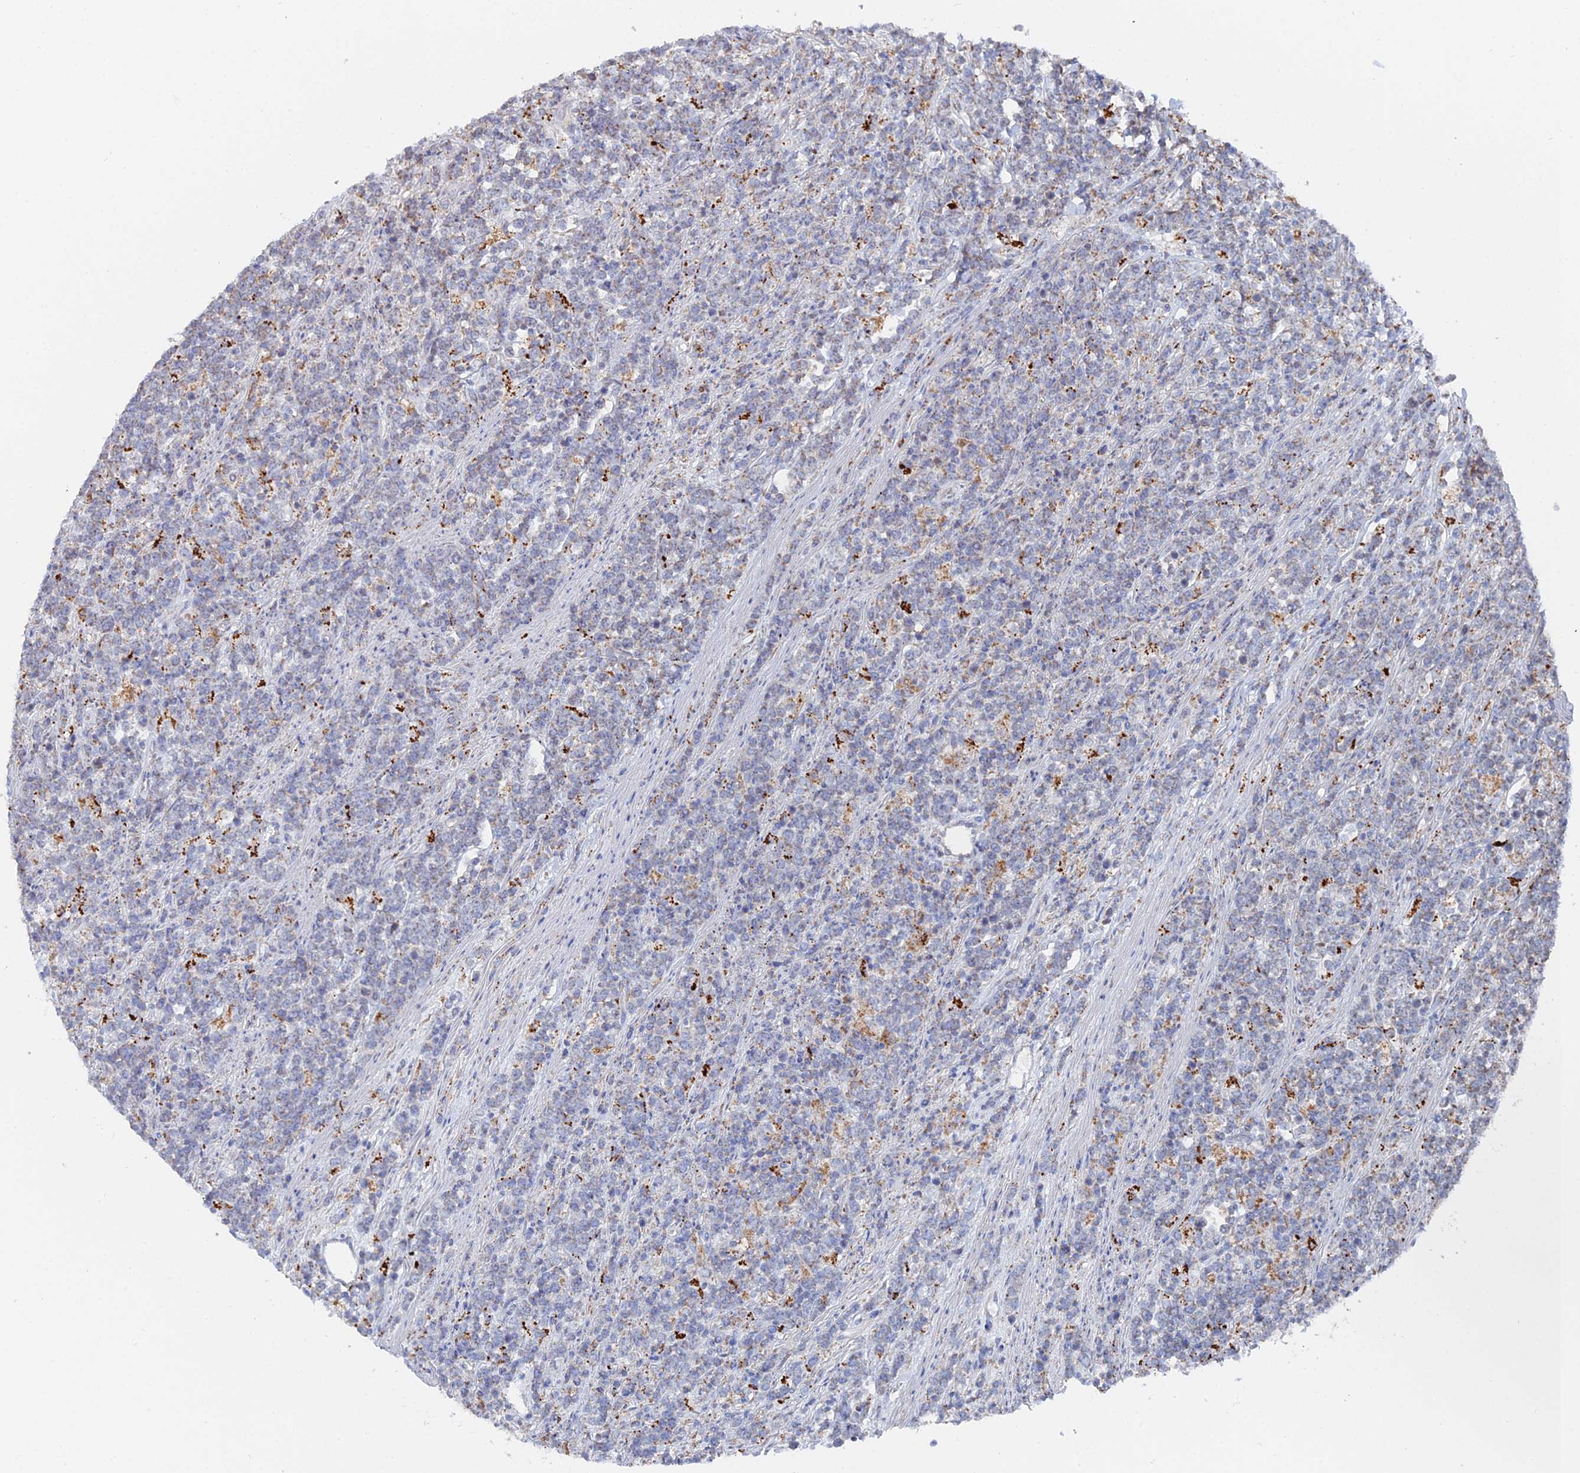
{"staining": {"intensity": "weak", "quantity": "<25%", "location": "cytoplasmic/membranous"}, "tissue": "lymphoma", "cell_type": "Tumor cells", "image_type": "cancer", "snomed": [{"axis": "morphology", "description": "Malignant lymphoma, non-Hodgkin's type, High grade"}, {"axis": "topography", "description": "Small intestine"}], "caption": "Tumor cells are negative for brown protein staining in high-grade malignant lymphoma, non-Hodgkin's type.", "gene": "MPC1", "patient": {"sex": "male", "age": 8}}